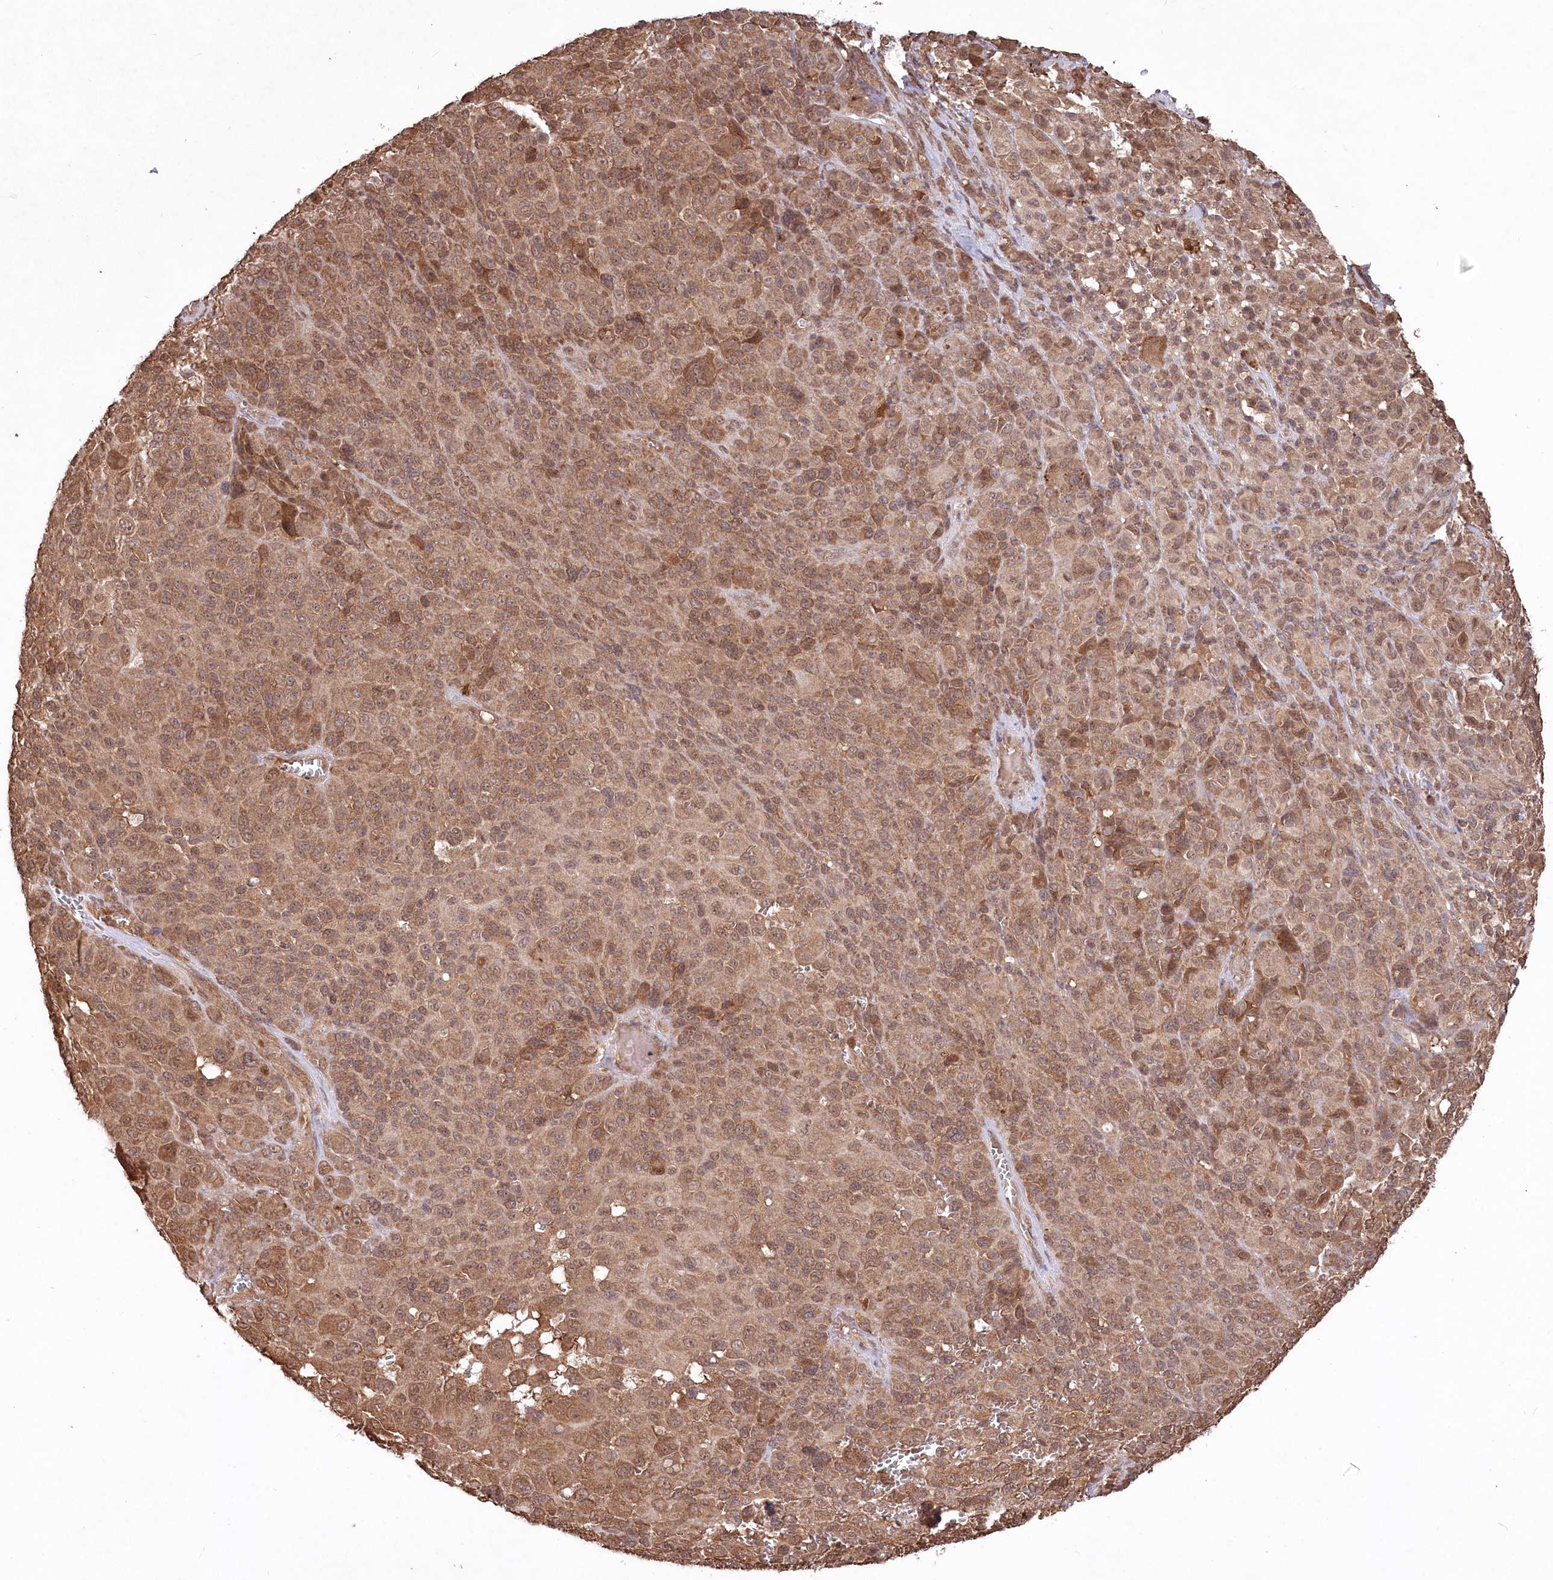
{"staining": {"intensity": "strong", "quantity": ">75%", "location": "cytoplasmic/membranous,nuclear"}, "tissue": "melanoma", "cell_type": "Tumor cells", "image_type": "cancer", "snomed": [{"axis": "morphology", "description": "Malignant melanoma, NOS"}, {"axis": "topography", "description": "Skin of trunk"}], "caption": "Approximately >75% of tumor cells in human malignant melanoma demonstrate strong cytoplasmic/membranous and nuclear protein staining as visualized by brown immunohistochemical staining.", "gene": "PSMA1", "patient": {"sex": "male", "age": 71}}